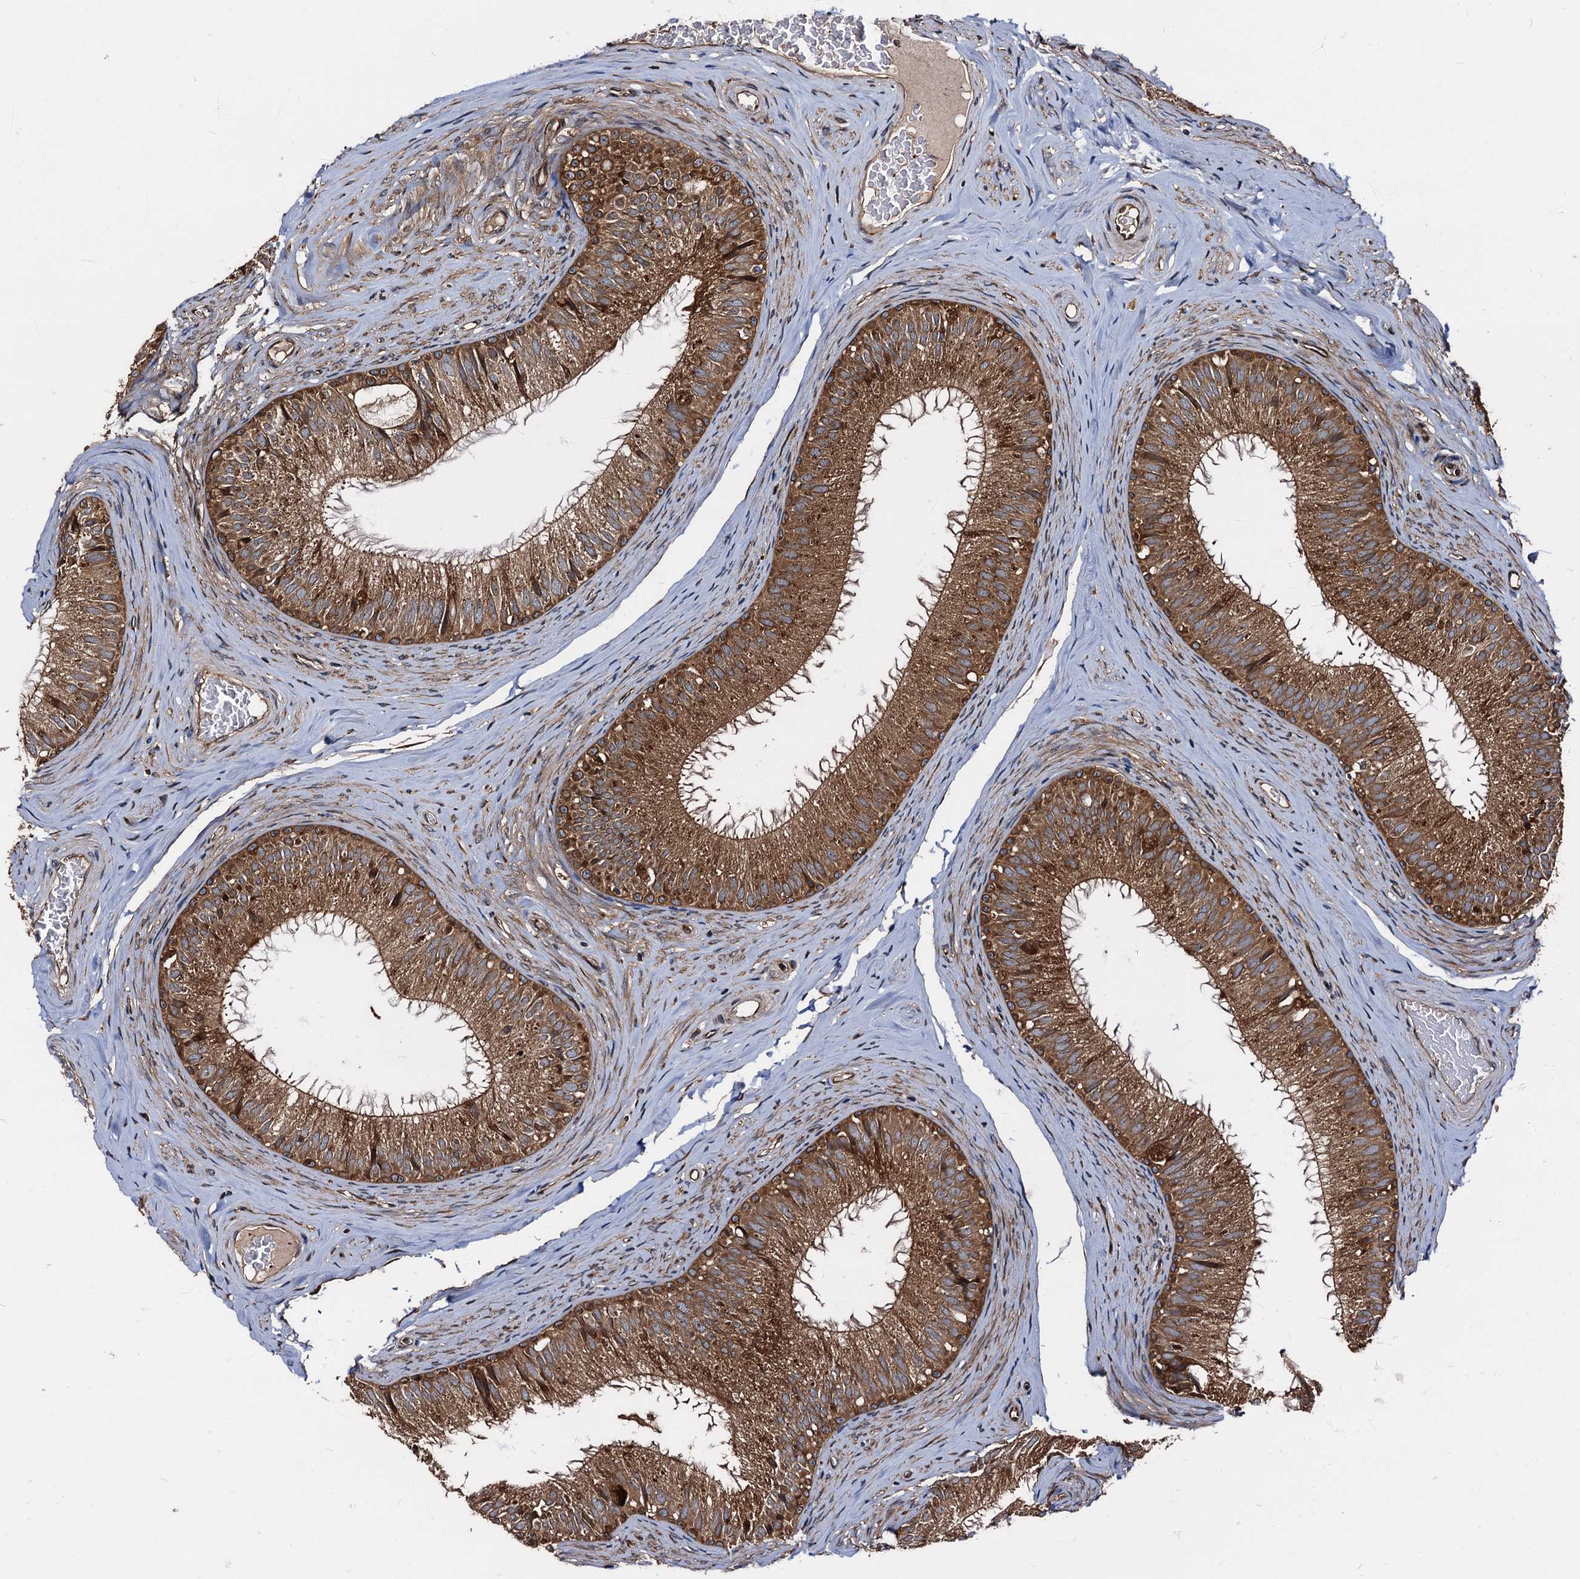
{"staining": {"intensity": "strong", "quantity": ">75%", "location": "cytoplasmic/membranous"}, "tissue": "epididymis", "cell_type": "Glandular cells", "image_type": "normal", "snomed": [{"axis": "morphology", "description": "Normal tissue, NOS"}, {"axis": "topography", "description": "Epididymis"}], "caption": "A high amount of strong cytoplasmic/membranous staining is appreciated in approximately >75% of glandular cells in unremarkable epididymis. The staining was performed using DAB to visualize the protein expression in brown, while the nuclei were stained in blue with hematoxylin (Magnification: 20x).", "gene": "PEX5", "patient": {"sex": "male", "age": 34}}